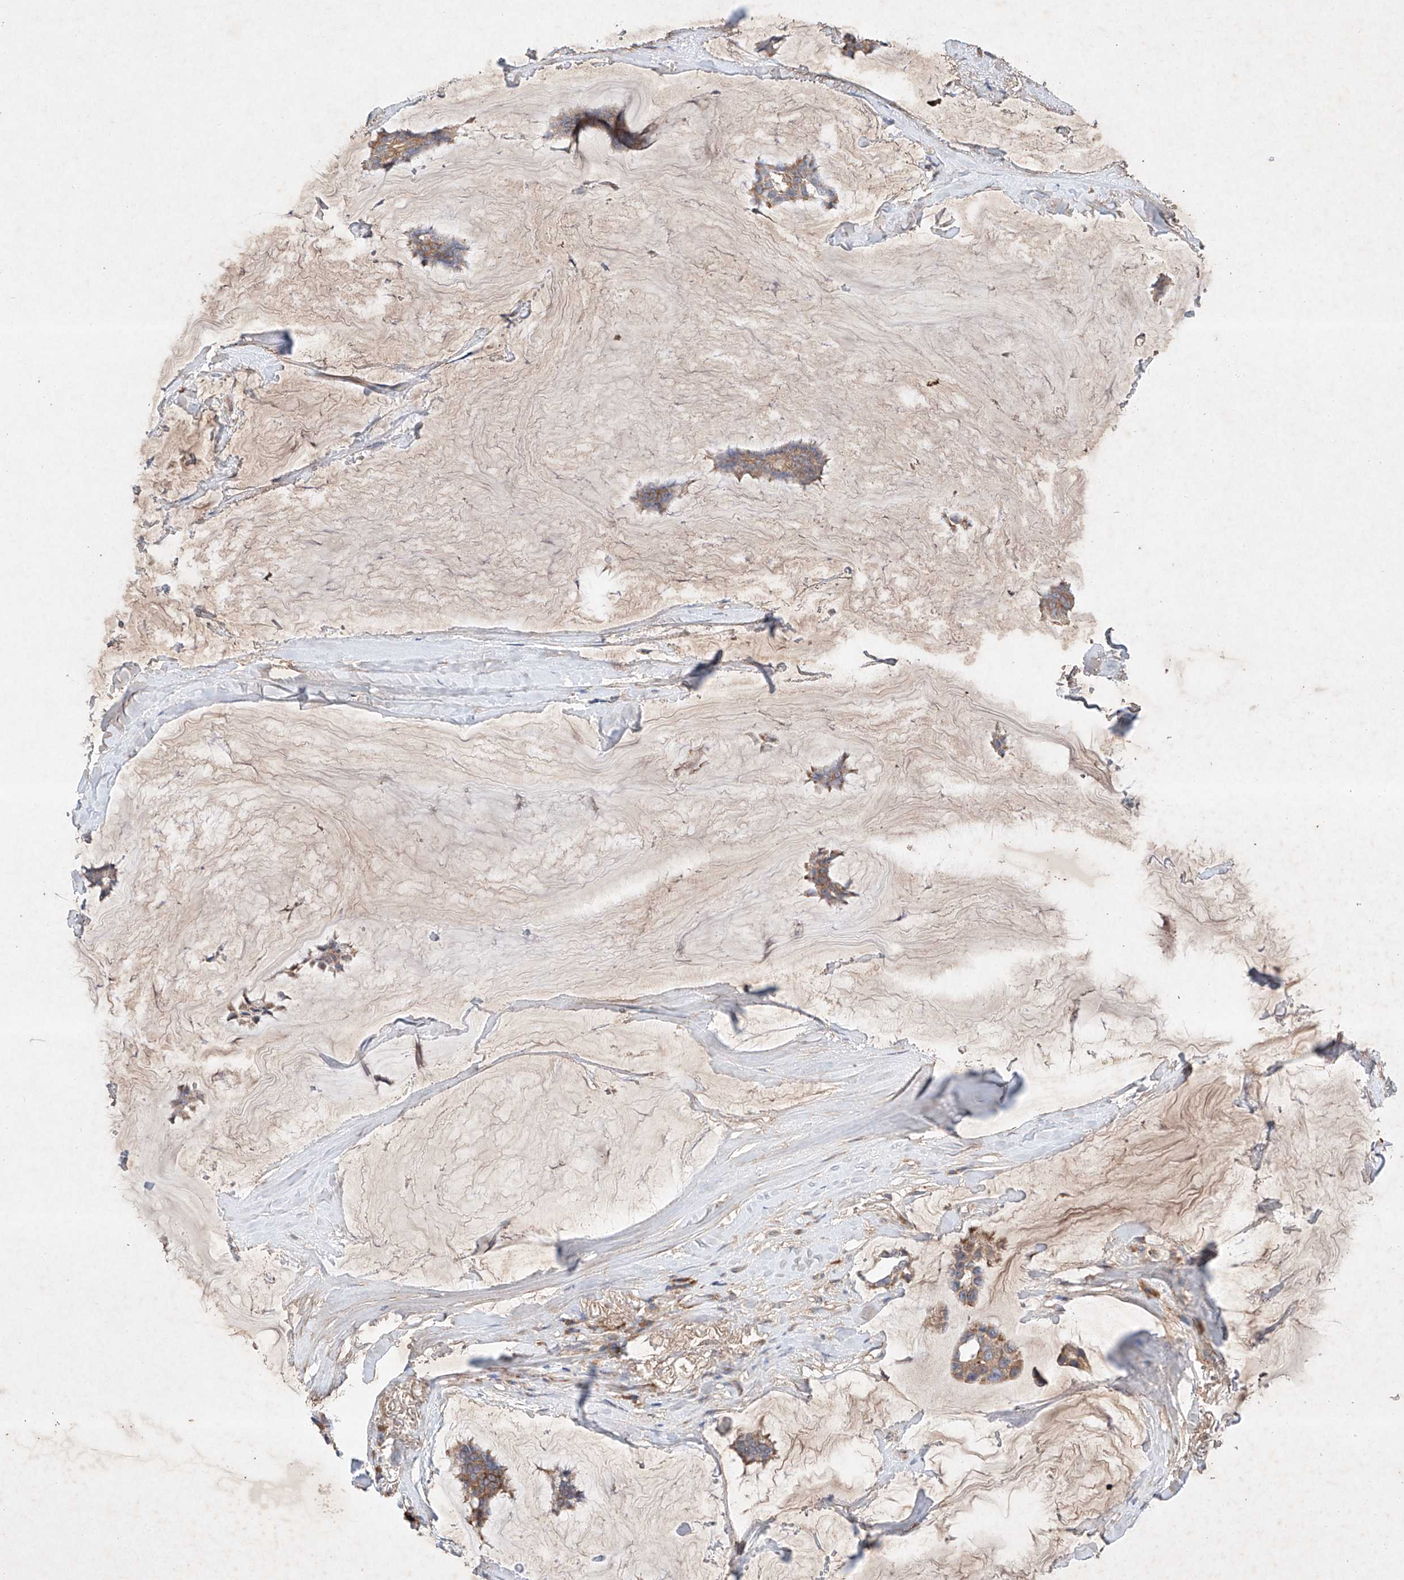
{"staining": {"intensity": "moderate", "quantity": ">75%", "location": "cytoplasmic/membranous"}, "tissue": "breast cancer", "cell_type": "Tumor cells", "image_type": "cancer", "snomed": [{"axis": "morphology", "description": "Duct carcinoma"}, {"axis": "topography", "description": "Breast"}], "caption": "The micrograph displays immunohistochemical staining of breast cancer. There is moderate cytoplasmic/membranous expression is present in approximately >75% of tumor cells. Immunohistochemistry (ihc) stains the protein in brown and the nuclei are stained blue.", "gene": "FASTK", "patient": {"sex": "female", "age": 93}}